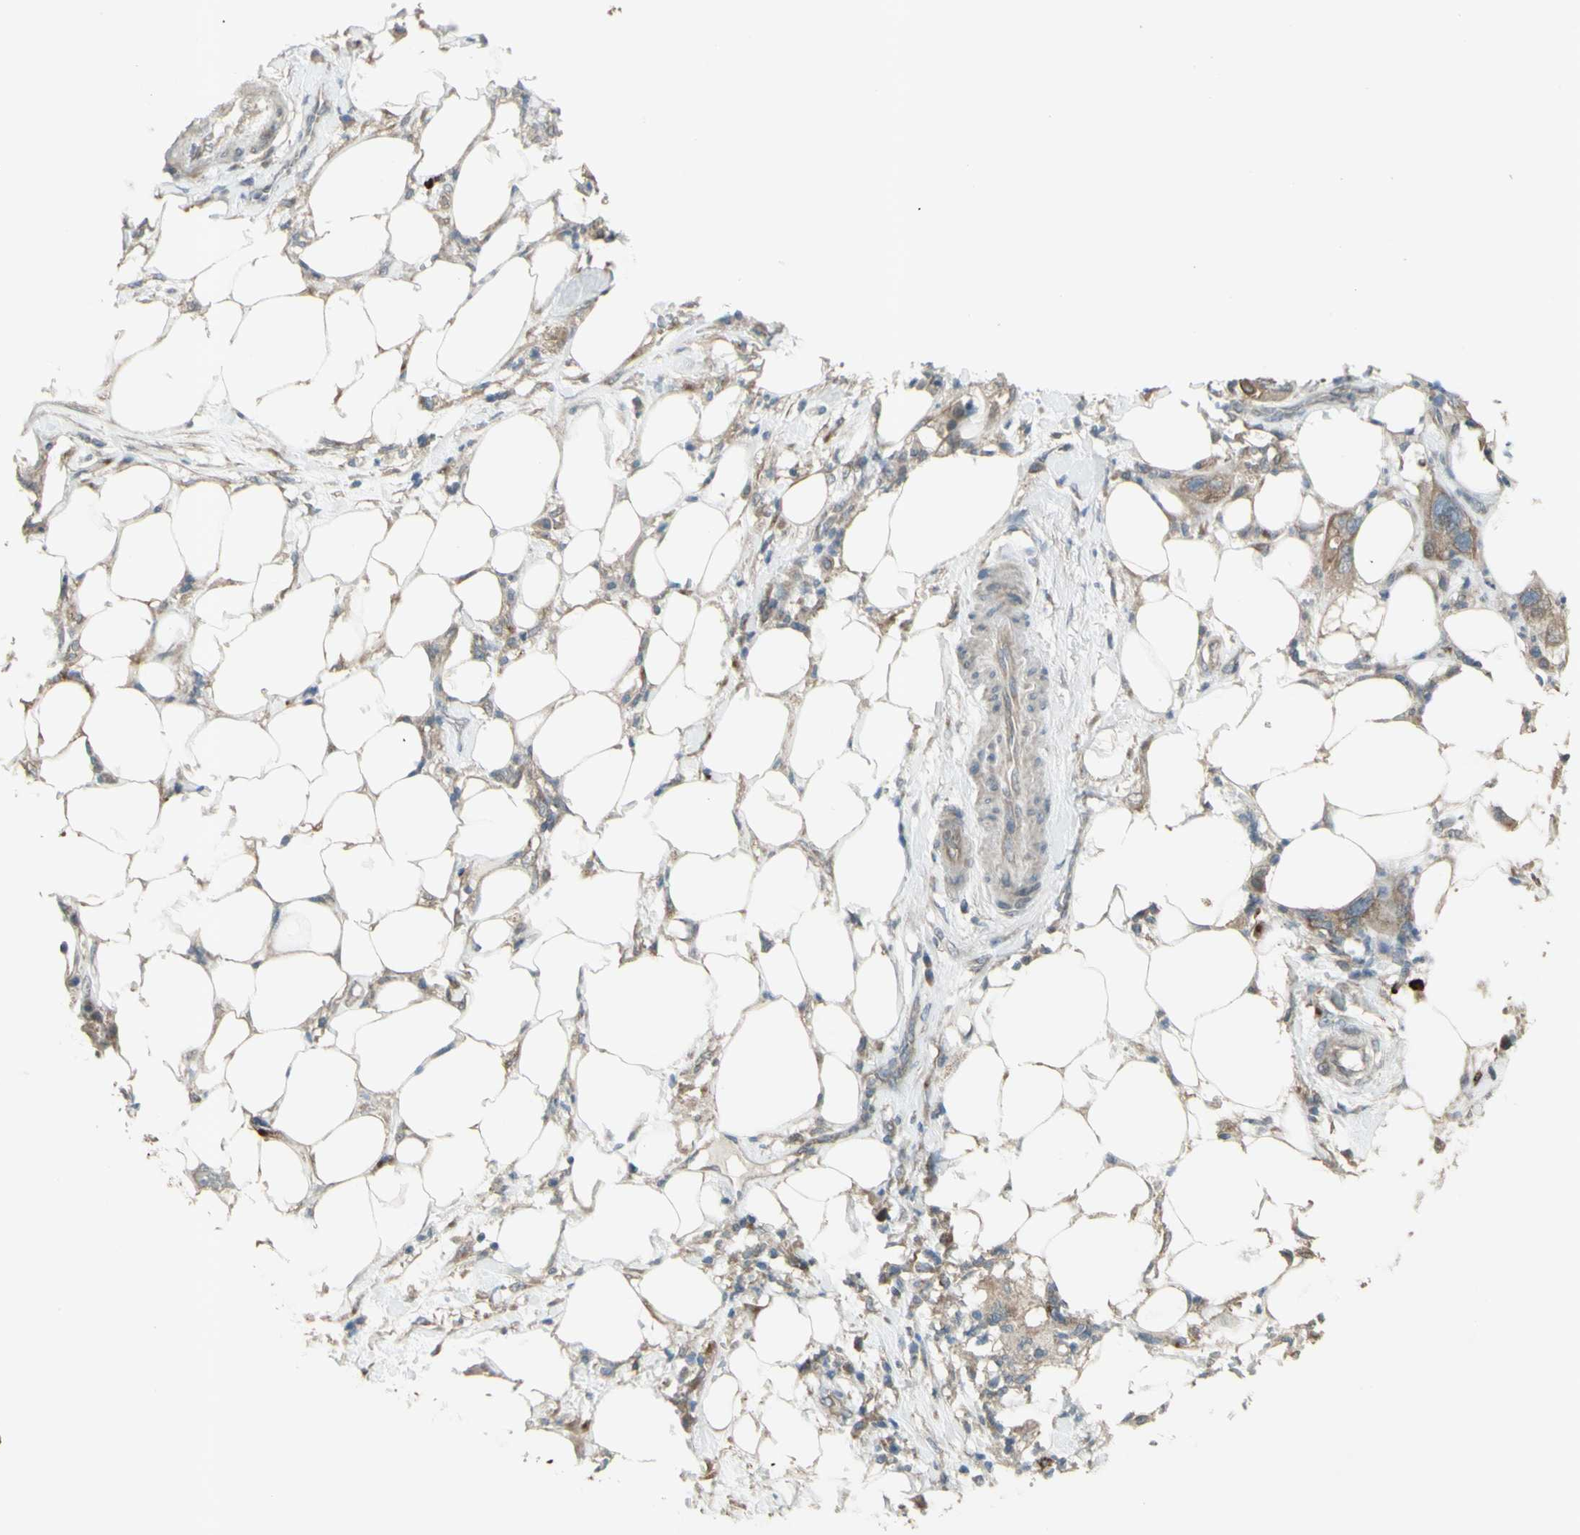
{"staining": {"intensity": "moderate", "quantity": ">75%", "location": "cytoplasmic/membranous"}, "tissue": "pancreatic cancer", "cell_type": "Tumor cells", "image_type": "cancer", "snomed": [{"axis": "morphology", "description": "Adenocarcinoma, NOS"}, {"axis": "topography", "description": "Pancreas"}], "caption": "Immunohistochemistry staining of pancreatic cancer, which demonstrates medium levels of moderate cytoplasmic/membranous staining in about >75% of tumor cells indicating moderate cytoplasmic/membranous protein staining. The staining was performed using DAB (brown) for protein detection and nuclei were counterstained in hematoxylin (blue).", "gene": "GRAMD1B", "patient": {"sex": "female", "age": 71}}